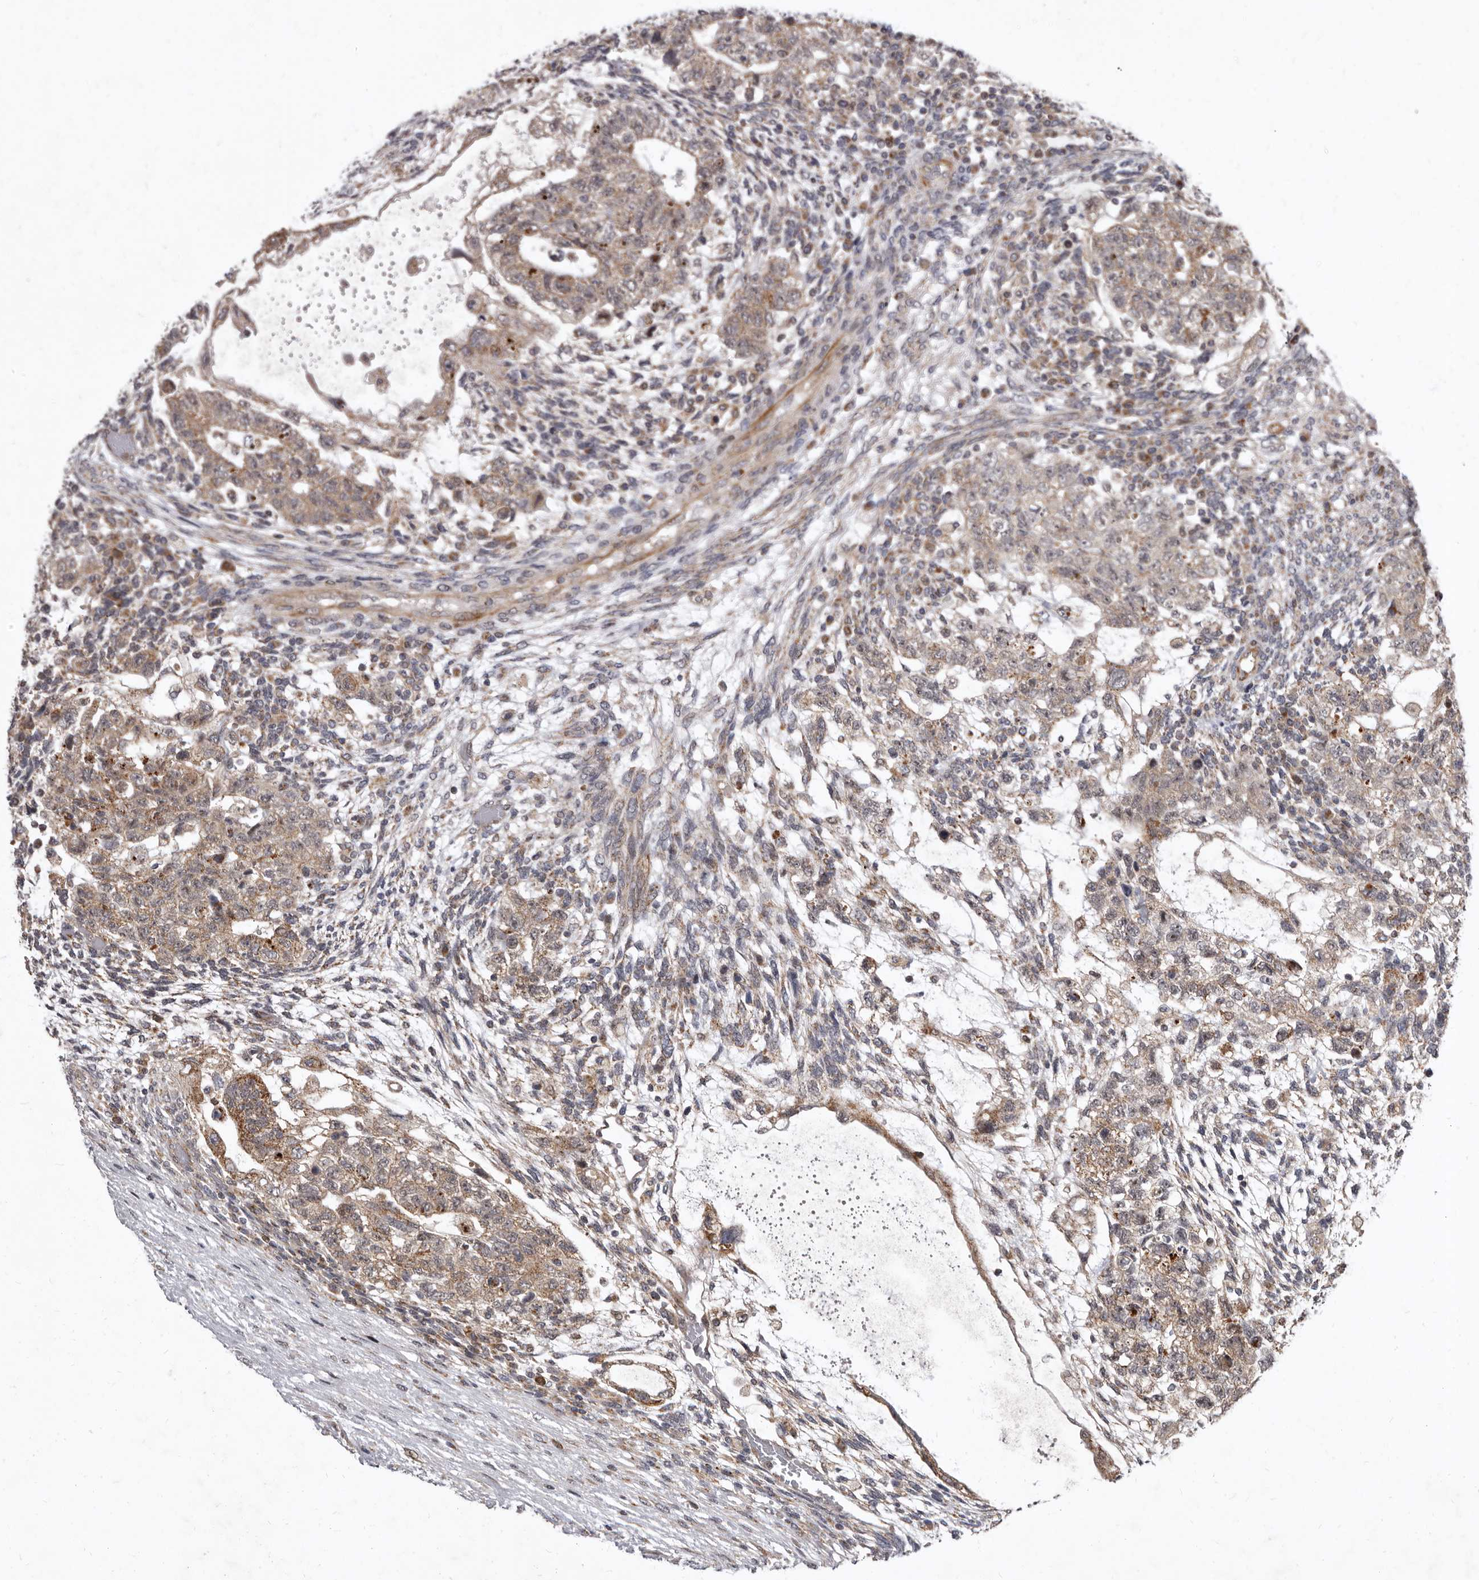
{"staining": {"intensity": "weak", "quantity": ">75%", "location": "cytoplasmic/membranous"}, "tissue": "testis cancer", "cell_type": "Tumor cells", "image_type": "cancer", "snomed": [{"axis": "morphology", "description": "Normal tissue, NOS"}, {"axis": "morphology", "description": "Carcinoma, Embryonal, NOS"}, {"axis": "topography", "description": "Testis"}], "caption": "A brown stain shows weak cytoplasmic/membranous positivity of a protein in human embryonal carcinoma (testis) tumor cells. Using DAB (3,3'-diaminobenzidine) (brown) and hematoxylin (blue) stains, captured at high magnification using brightfield microscopy.", "gene": "SMC4", "patient": {"sex": "male", "age": 36}}